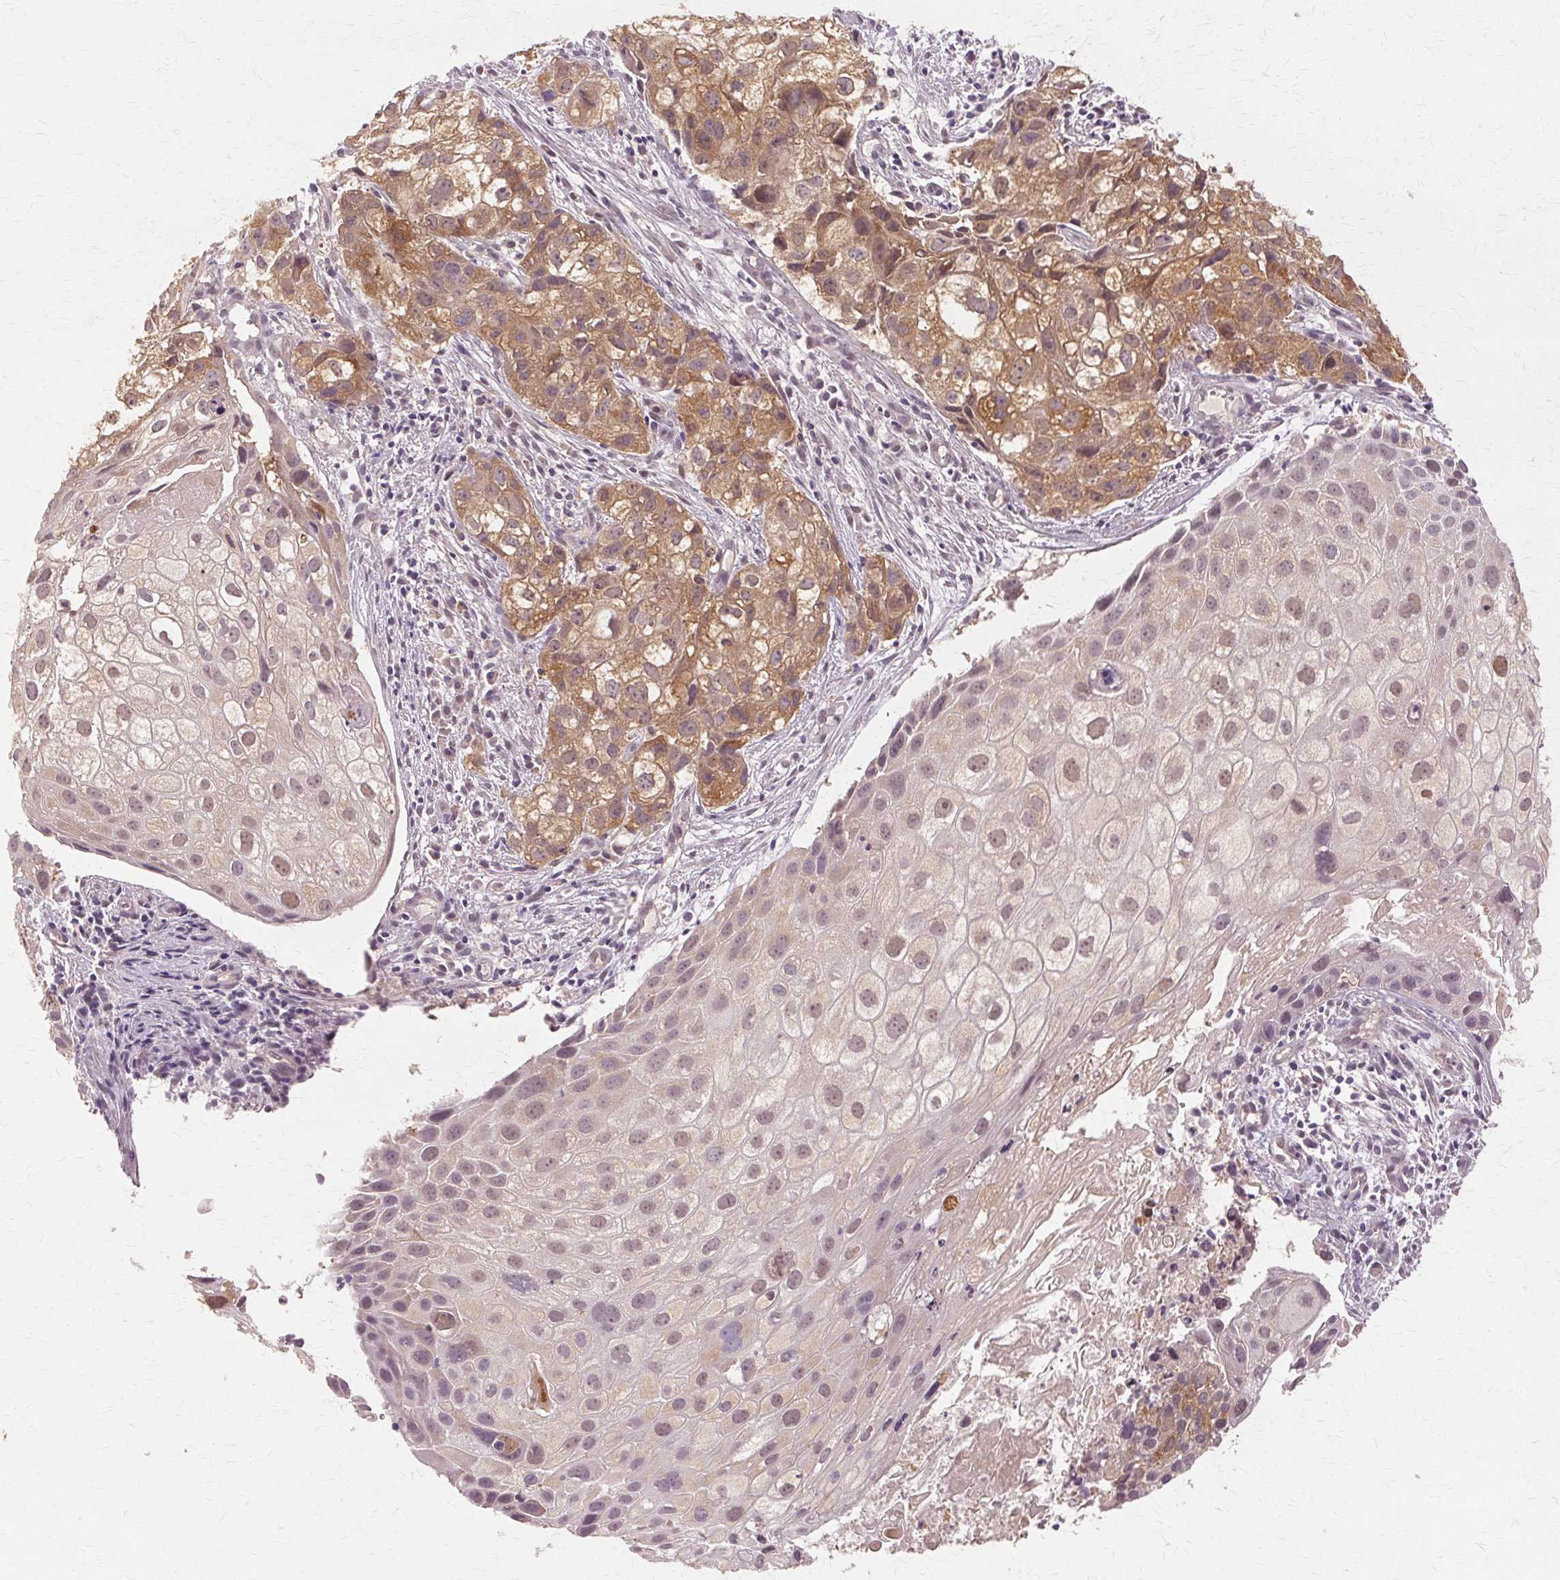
{"staining": {"intensity": "moderate", "quantity": "25%-75%", "location": "cytoplasmic/membranous,nuclear"}, "tissue": "cervical cancer", "cell_type": "Tumor cells", "image_type": "cancer", "snomed": [{"axis": "morphology", "description": "Squamous cell carcinoma, NOS"}, {"axis": "topography", "description": "Cervix"}], "caption": "This micrograph reveals immunohistochemistry (IHC) staining of human cervical cancer, with medium moderate cytoplasmic/membranous and nuclear positivity in about 25%-75% of tumor cells.", "gene": "PRMT5", "patient": {"sex": "female", "age": 53}}